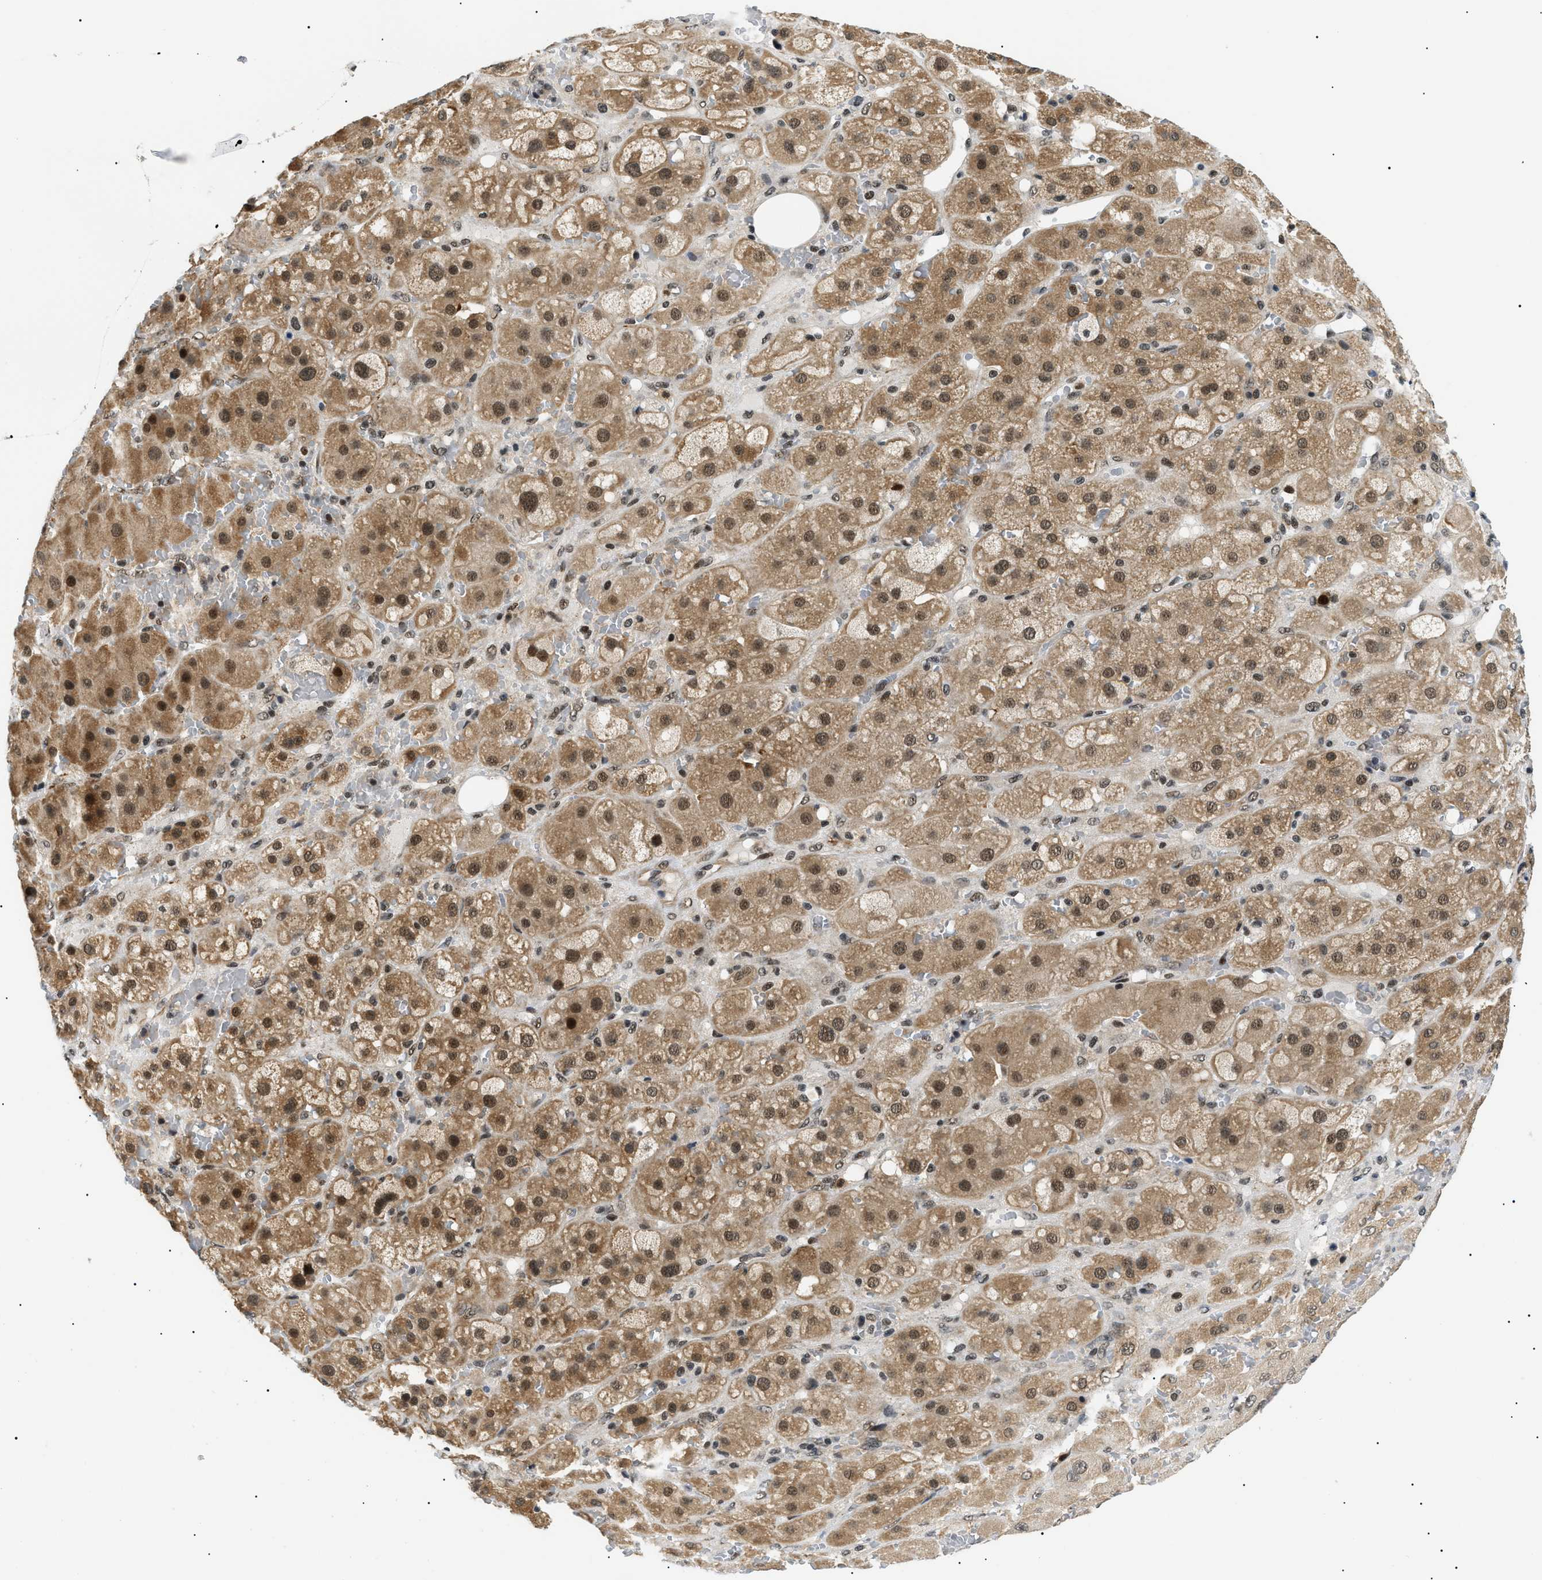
{"staining": {"intensity": "moderate", "quantity": ">75%", "location": "cytoplasmic/membranous,nuclear"}, "tissue": "adrenal gland", "cell_type": "Glandular cells", "image_type": "normal", "snomed": [{"axis": "morphology", "description": "Normal tissue, NOS"}, {"axis": "topography", "description": "Adrenal gland"}], "caption": "The micrograph shows staining of unremarkable adrenal gland, revealing moderate cytoplasmic/membranous,nuclear protein expression (brown color) within glandular cells.", "gene": "RBM15", "patient": {"sex": "female", "age": 47}}